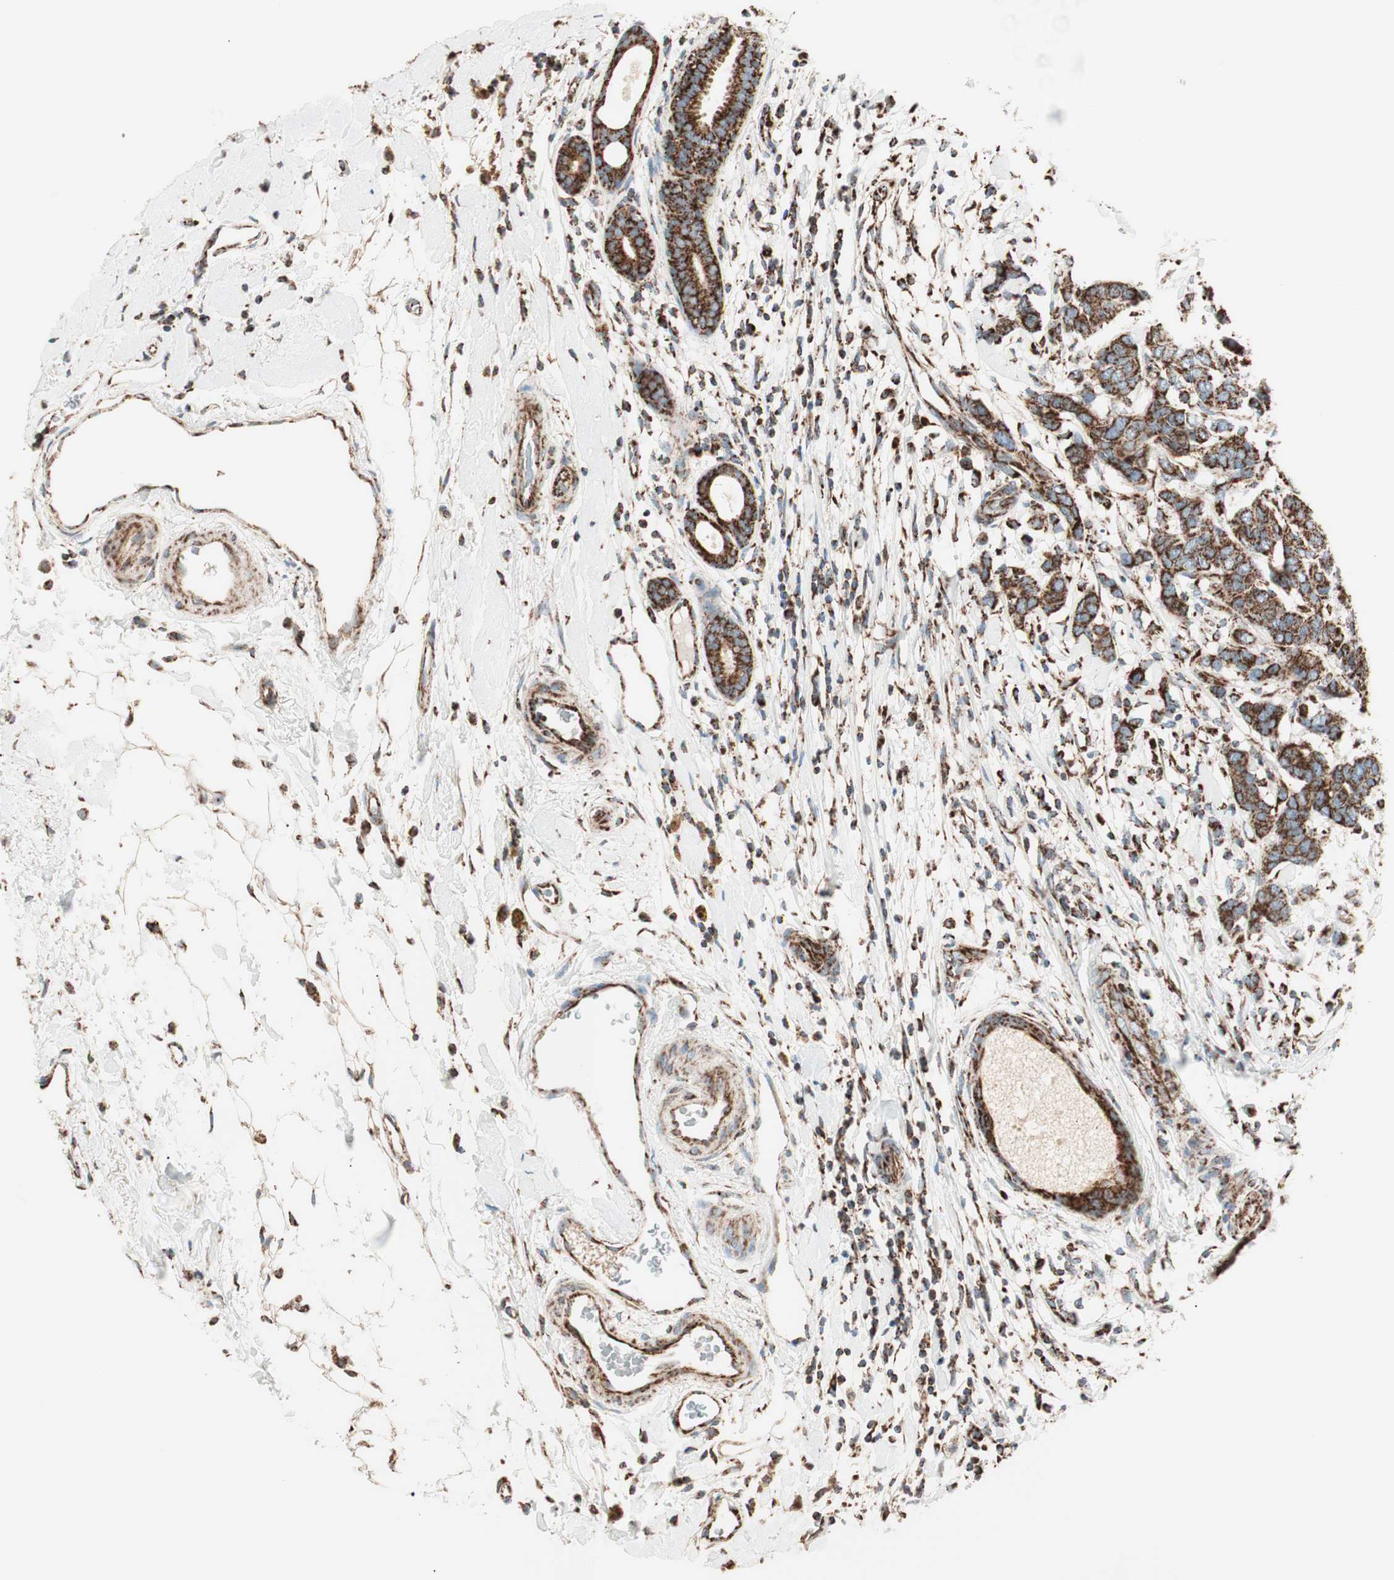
{"staining": {"intensity": "strong", "quantity": ">75%", "location": "cytoplasmic/membranous"}, "tissue": "breast cancer", "cell_type": "Tumor cells", "image_type": "cancer", "snomed": [{"axis": "morphology", "description": "Duct carcinoma"}, {"axis": "topography", "description": "Breast"}], "caption": "Tumor cells show strong cytoplasmic/membranous positivity in about >75% of cells in breast cancer (intraductal carcinoma).", "gene": "TOMM22", "patient": {"sex": "female", "age": 87}}